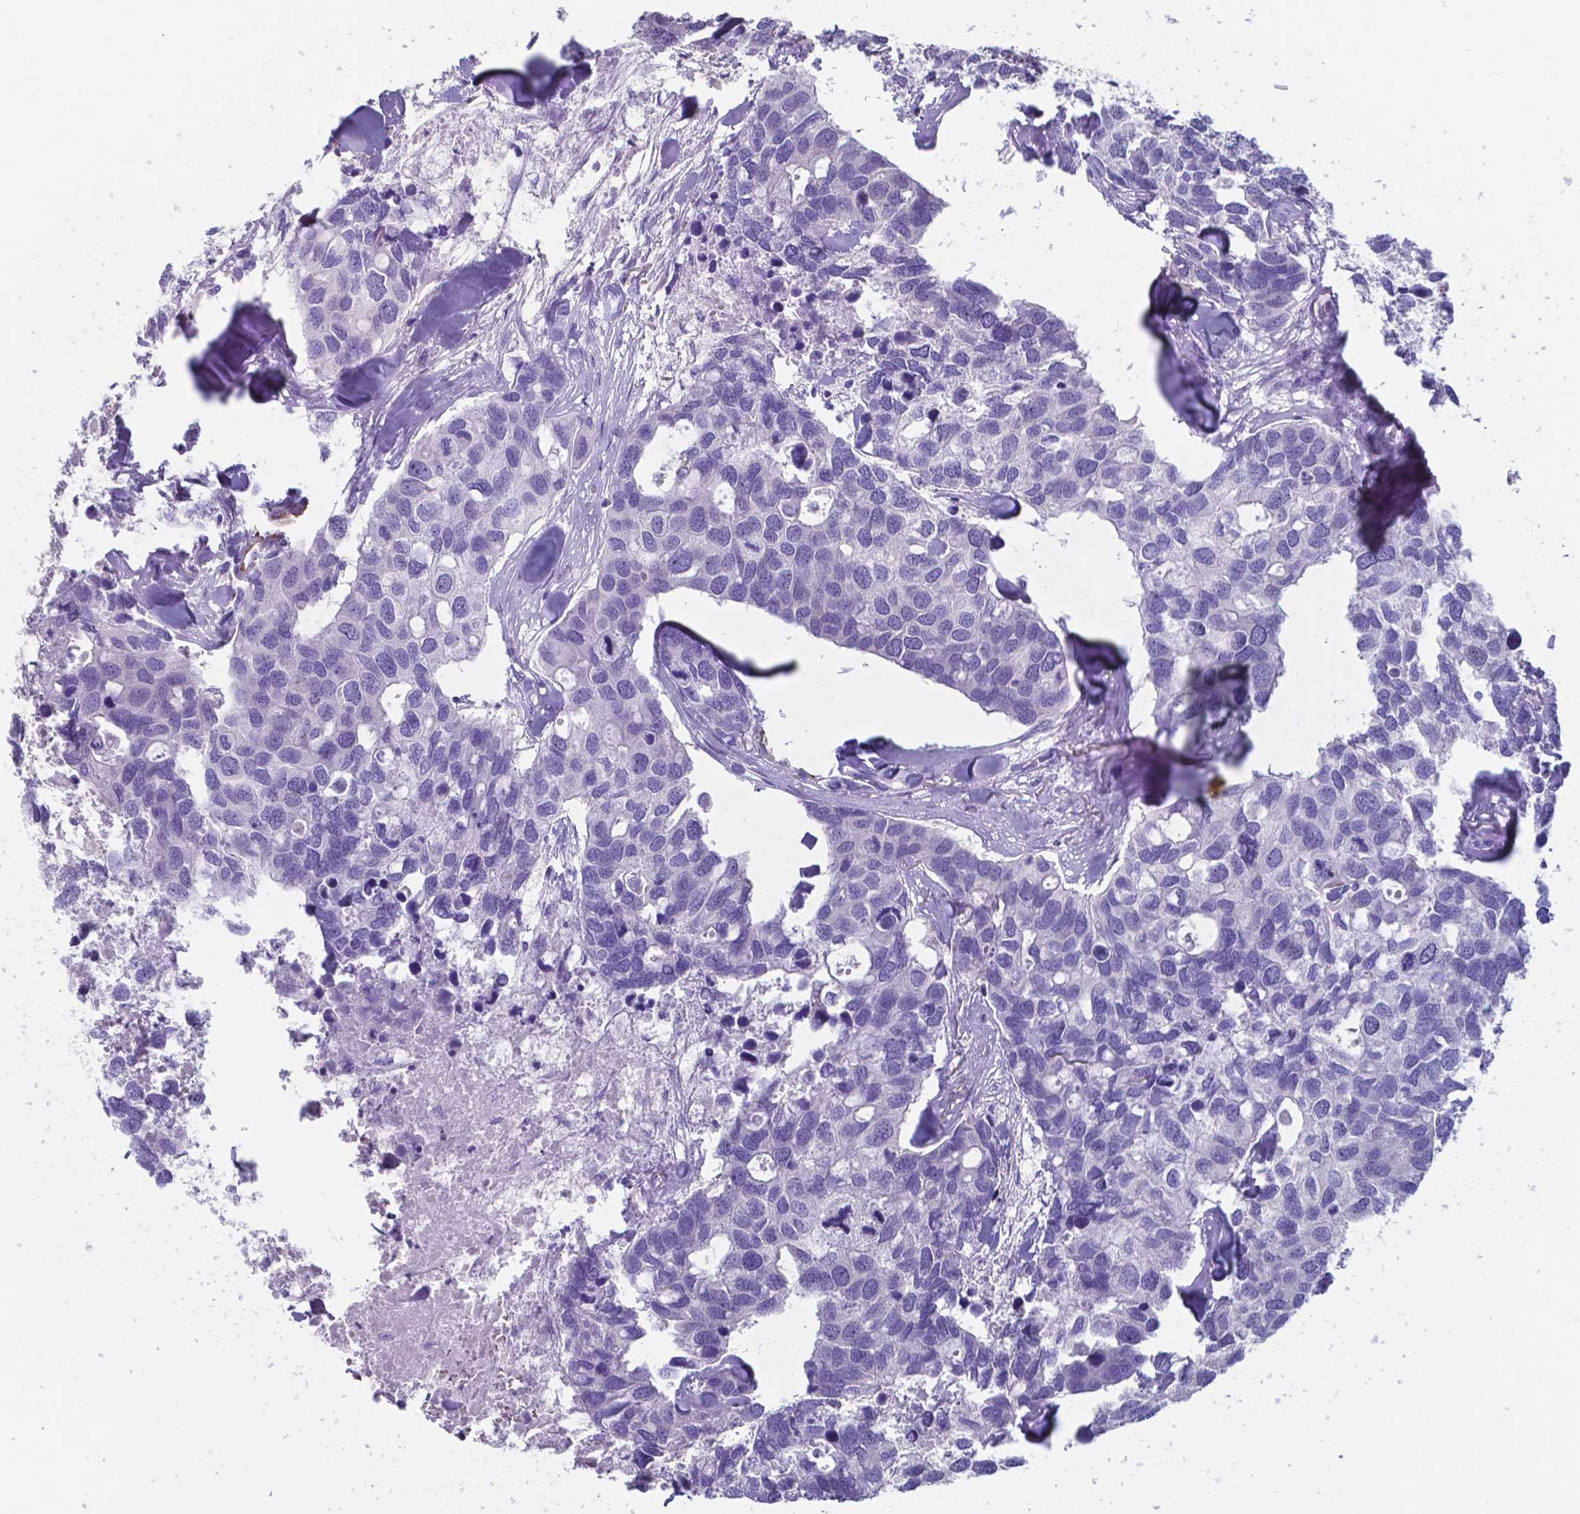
{"staining": {"intensity": "negative", "quantity": "none", "location": "none"}, "tissue": "breast cancer", "cell_type": "Tumor cells", "image_type": "cancer", "snomed": [{"axis": "morphology", "description": "Duct carcinoma"}, {"axis": "topography", "description": "Breast"}], "caption": "Breast cancer (invasive ductal carcinoma) stained for a protein using immunohistochemistry exhibits no positivity tumor cells.", "gene": "UBE2J1", "patient": {"sex": "female", "age": 83}}